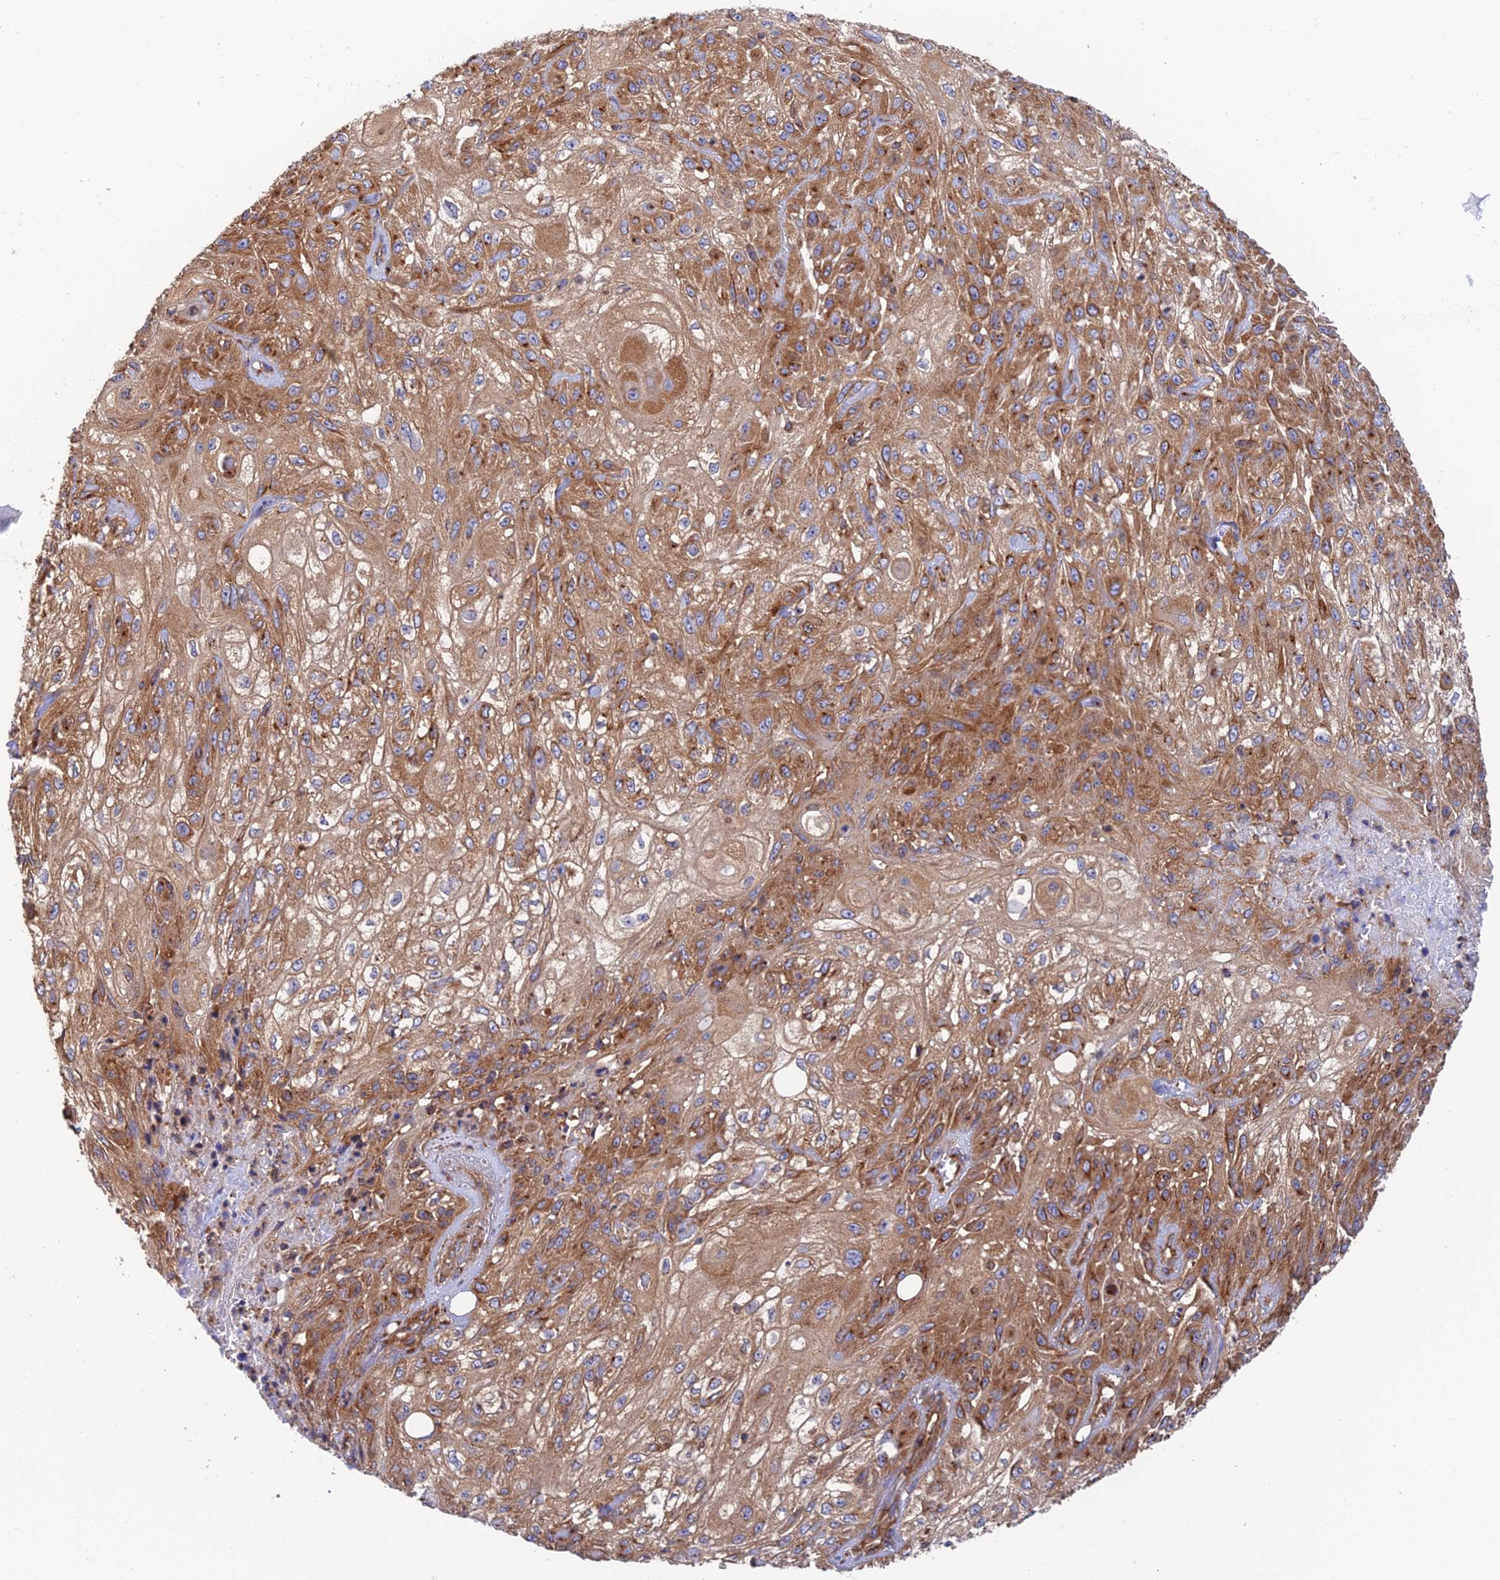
{"staining": {"intensity": "moderate", "quantity": ">75%", "location": "cytoplasmic/membranous"}, "tissue": "skin cancer", "cell_type": "Tumor cells", "image_type": "cancer", "snomed": [{"axis": "morphology", "description": "Squamous cell carcinoma, NOS"}, {"axis": "morphology", "description": "Squamous cell carcinoma, metastatic, NOS"}, {"axis": "topography", "description": "Skin"}, {"axis": "topography", "description": "Lymph node"}], "caption": "An image of human metastatic squamous cell carcinoma (skin) stained for a protein demonstrates moderate cytoplasmic/membranous brown staining in tumor cells.", "gene": "DCTN2", "patient": {"sex": "male", "age": 75}}